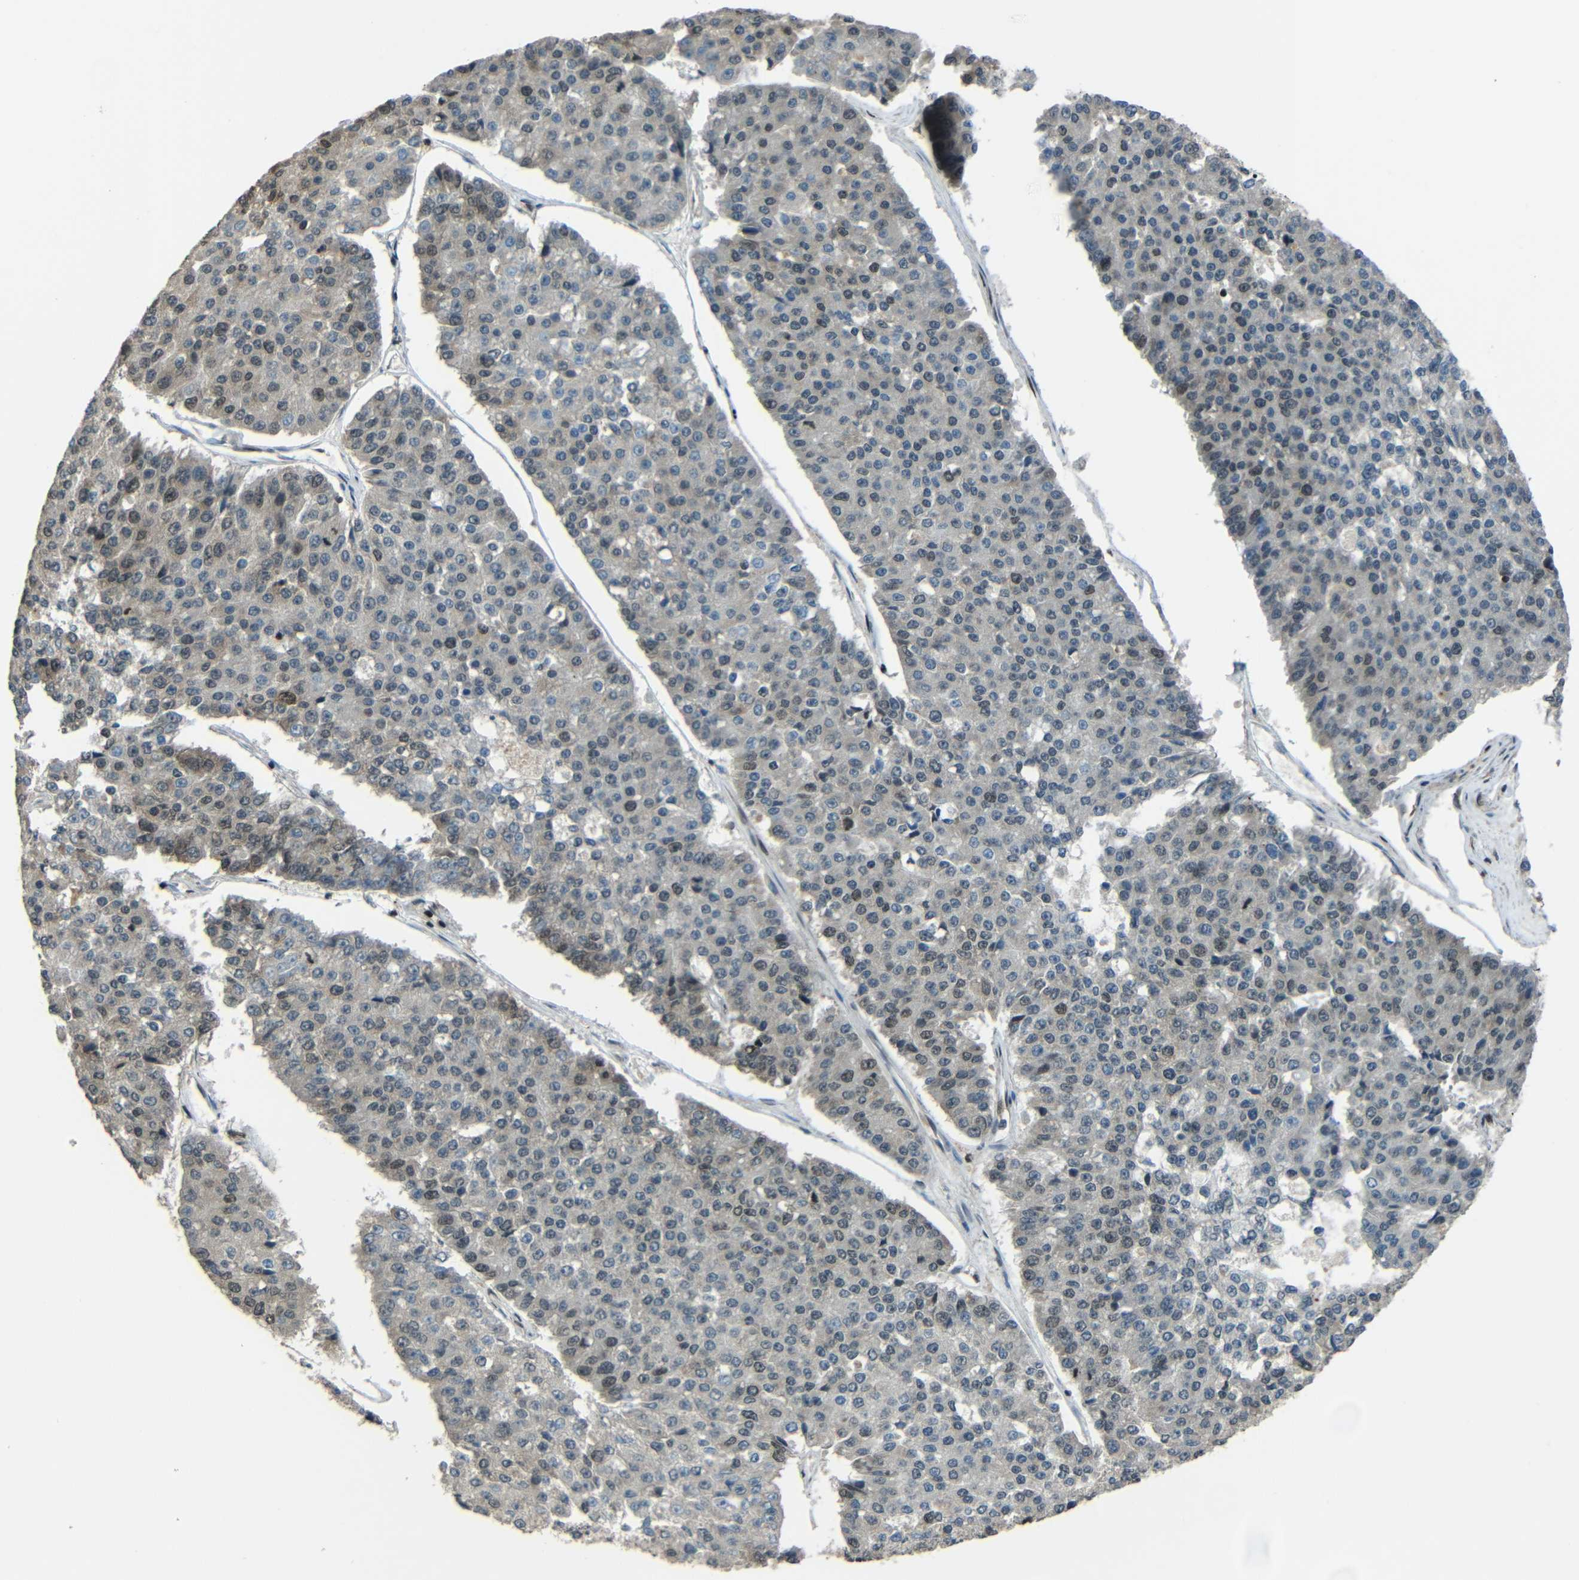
{"staining": {"intensity": "weak", "quantity": "<25%", "location": "nuclear"}, "tissue": "pancreatic cancer", "cell_type": "Tumor cells", "image_type": "cancer", "snomed": [{"axis": "morphology", "description": "Adenocarcinoma, NOS"}, {"axis": "topography", "description": "Pancreas"}], "caption": "This is an IHC micrograph of human adenocarcinoma (pancreatic). There is no positivity in tumor cells.", "gene": "PSIP1", "patient": {"sex": "male", "age": 50}}